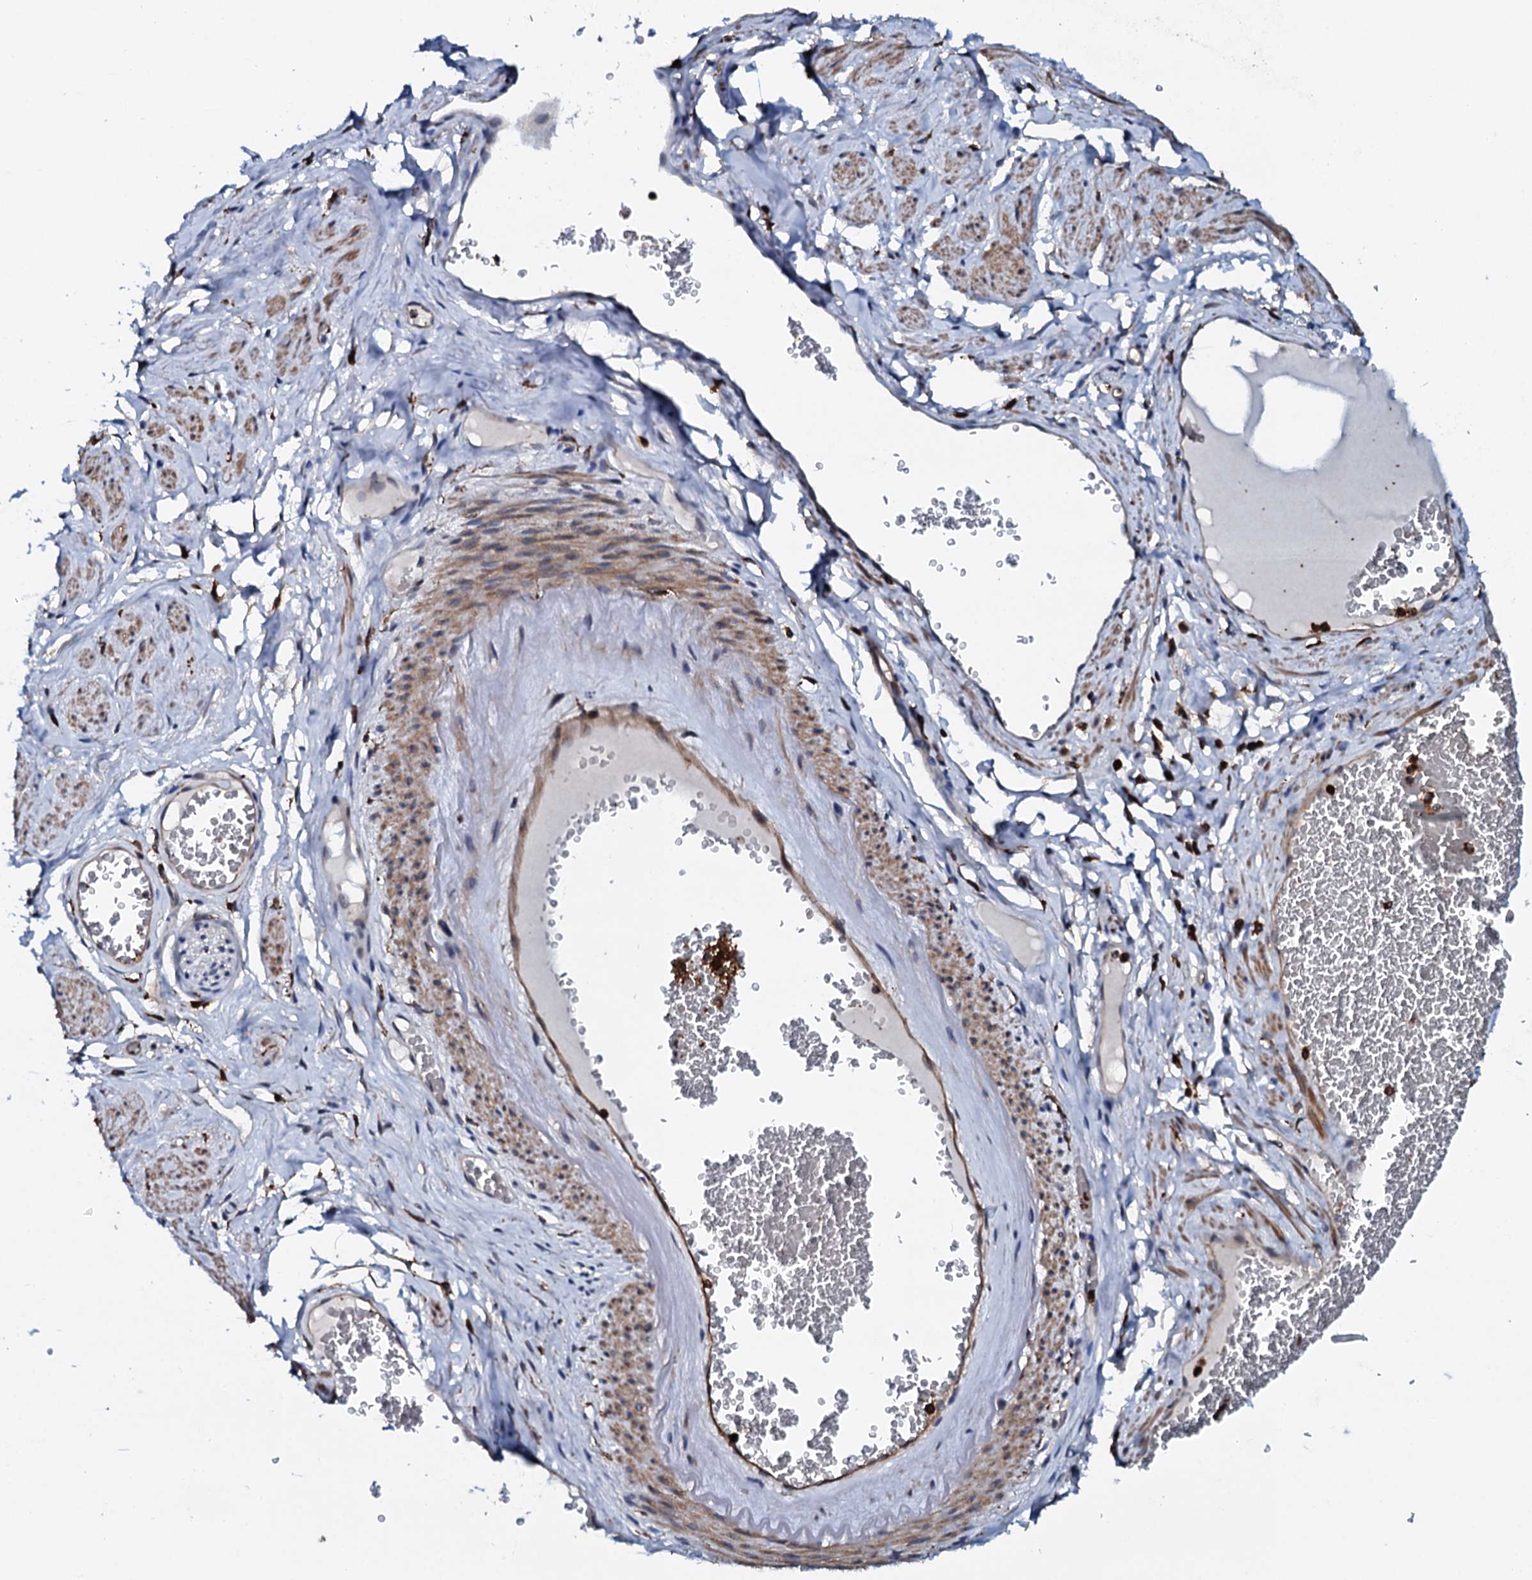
{"staining": {"intensity": "strong", "quantity": ">75%", "location": "cytoplasmic/membranous"}, "tissue": "adipose tissue", "cell_type": "Adipocytes", "image_type": "normal", "snomed": [{"axis": "morphology", "description": "Normal tissue, NOS"}, {"axis": "morphology", "description": "Adenocarcinoma, NOS"}, {"axis": "topography", "description": "Rectum"}, {"axis": "topography", "description": "Vagina"}, {"axis": "topography", "description": "Peripheral nerve tissue"}], "caption": "Protein expression analysis of benign adipose tissue exhibits strong cytoplasmic/membranous expression in about >75% of adipocytes.", "gene": "VAMP8", "patient": {"sex": "female", "age": 71}}